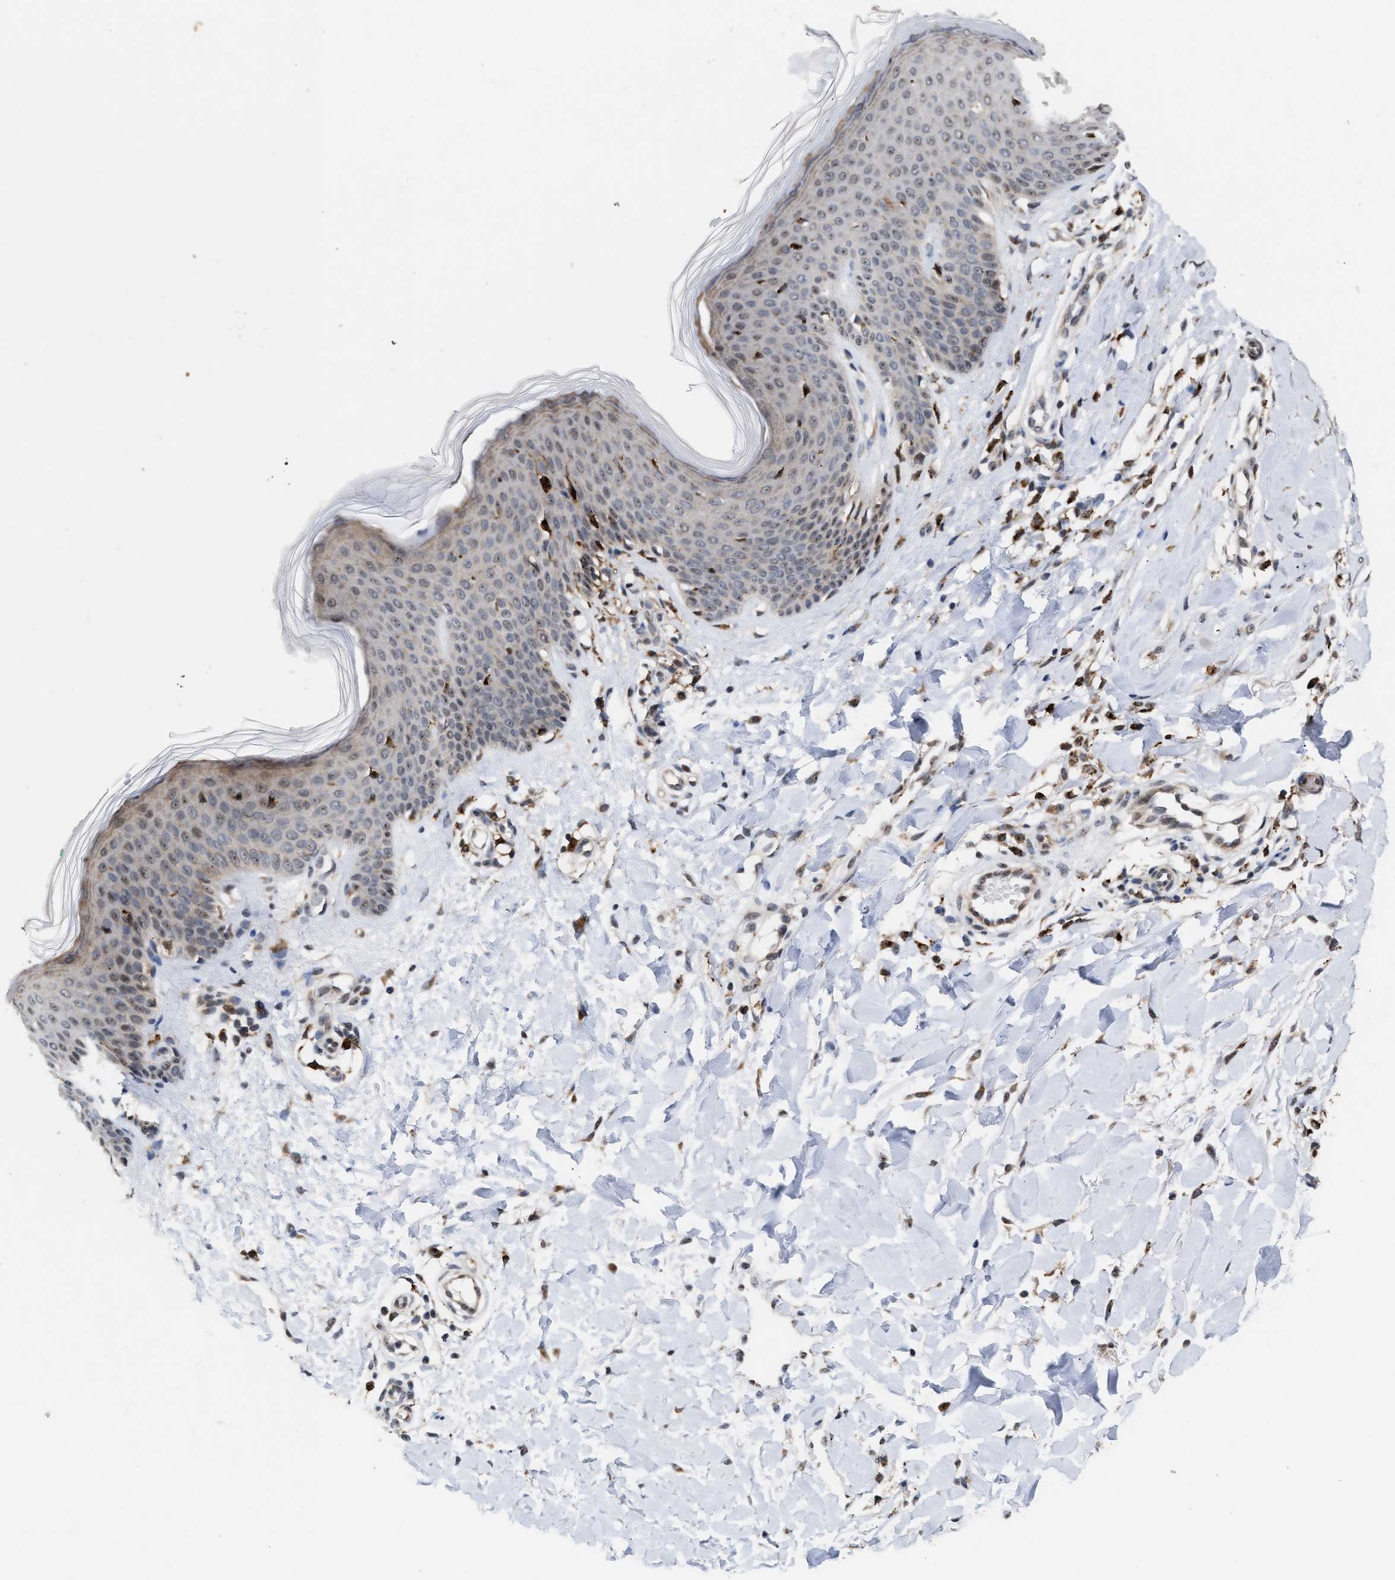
{"staining": {"intensity": "weak", "quantity": ">75%", "location": "cytoplasmic/membranous"}, "tissue": "skin", "cell_type": "Fibroblasts", "image_type": "normal", "snomed": [{"axis": "morphology", "description": "Normal tissue, NOS"}, {"axis": "topography", "description": "Skin"}], "caption": "Human skin stained for a protein (brown) reveals weak cytoplasmic/membranous positive staining in about >75% of fibroblasts.", "gene": "MKNK2", "patient": {"sex": "male", "age": 41}}